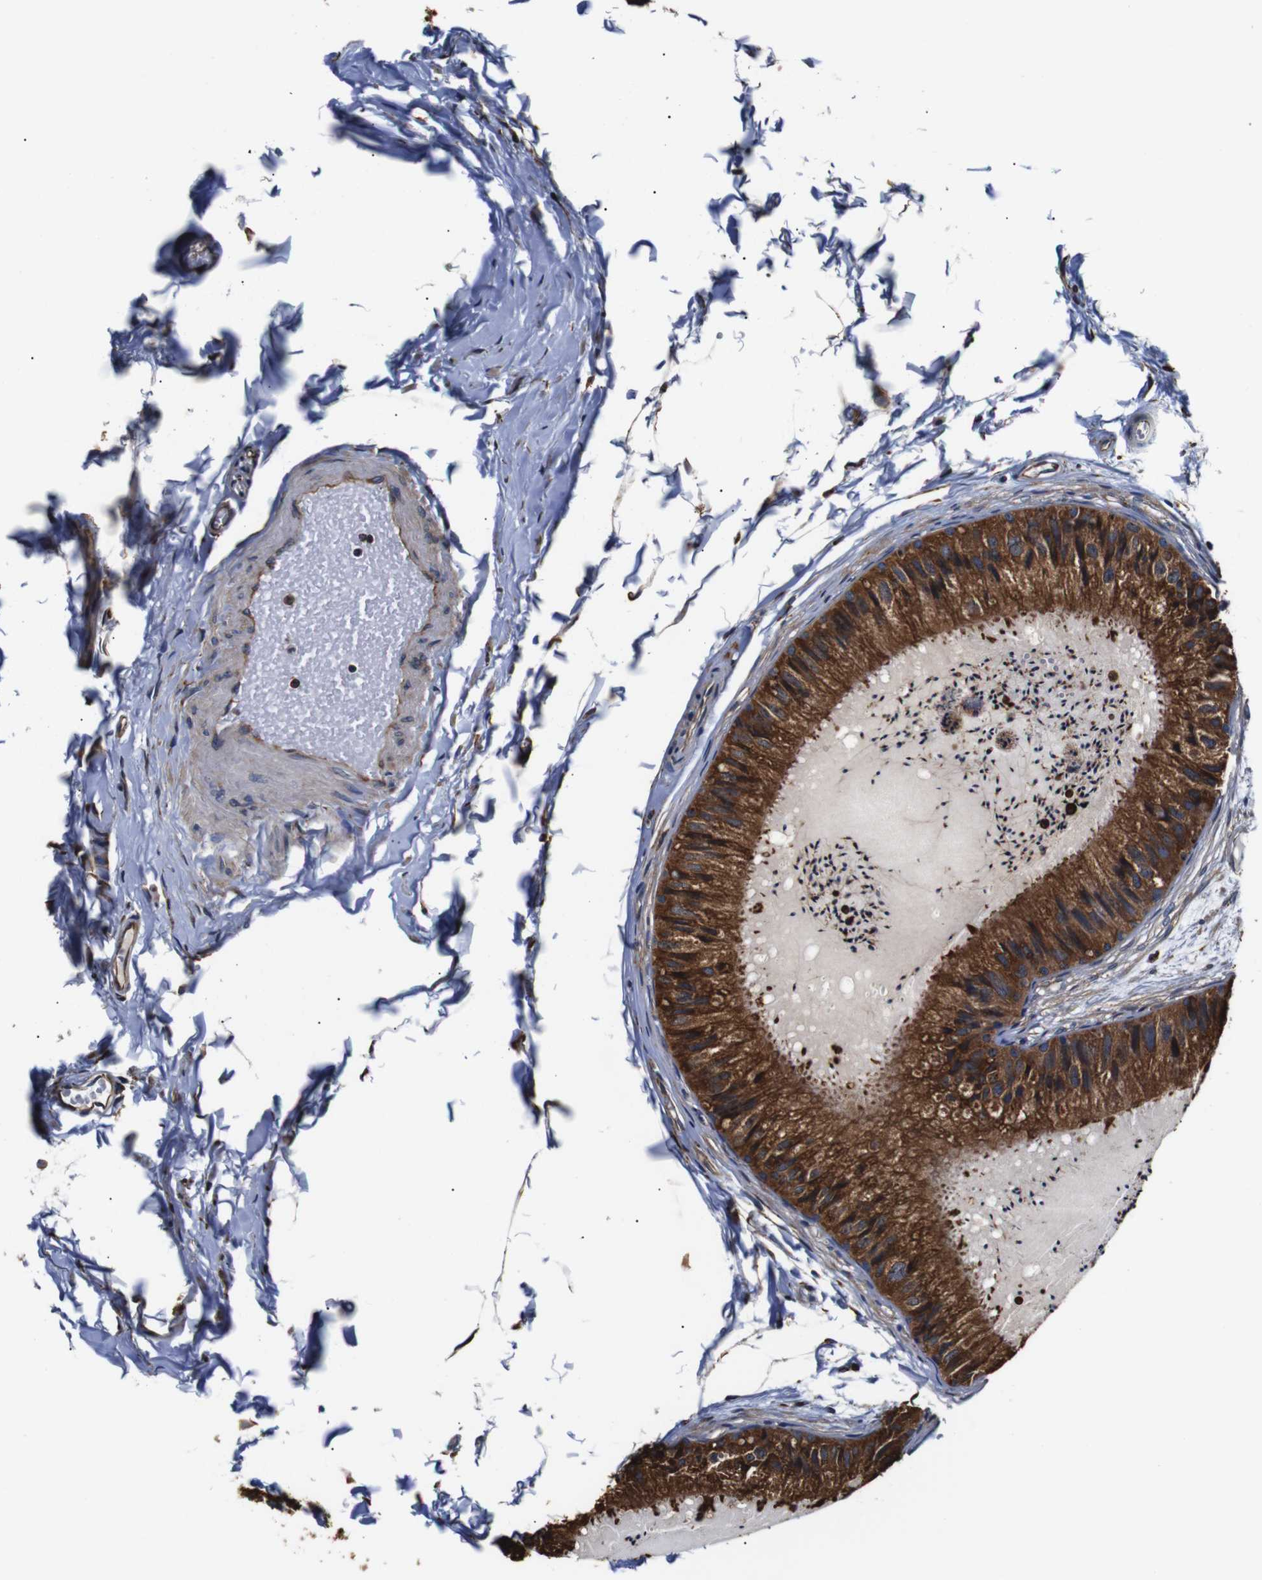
{"staining": {"intensity": "strong", "quantity": ">75%", "location": "cytoplasmic/membranous"}, "tissue": "epididymis", "cell_type": "Glandular cells", "image_type": "normal", "snomed": [{"axis": "morphology", "description": "Normal tissue, NOS"}, {"axis": "topography", "description": "Epididymis"}], "caption": "Immunohistochemistry image of unremarkable epididymis: human epididymis stained using immunohistochemistry (IHC) shows high levels of strong protein expression localized specifically in the cytoplasmic/membranous of glandular cells, appearing as a cytoplasmic/membranous brown color.", "gene": "HHIP", "patient": {"sex": "male", "age": 31}}